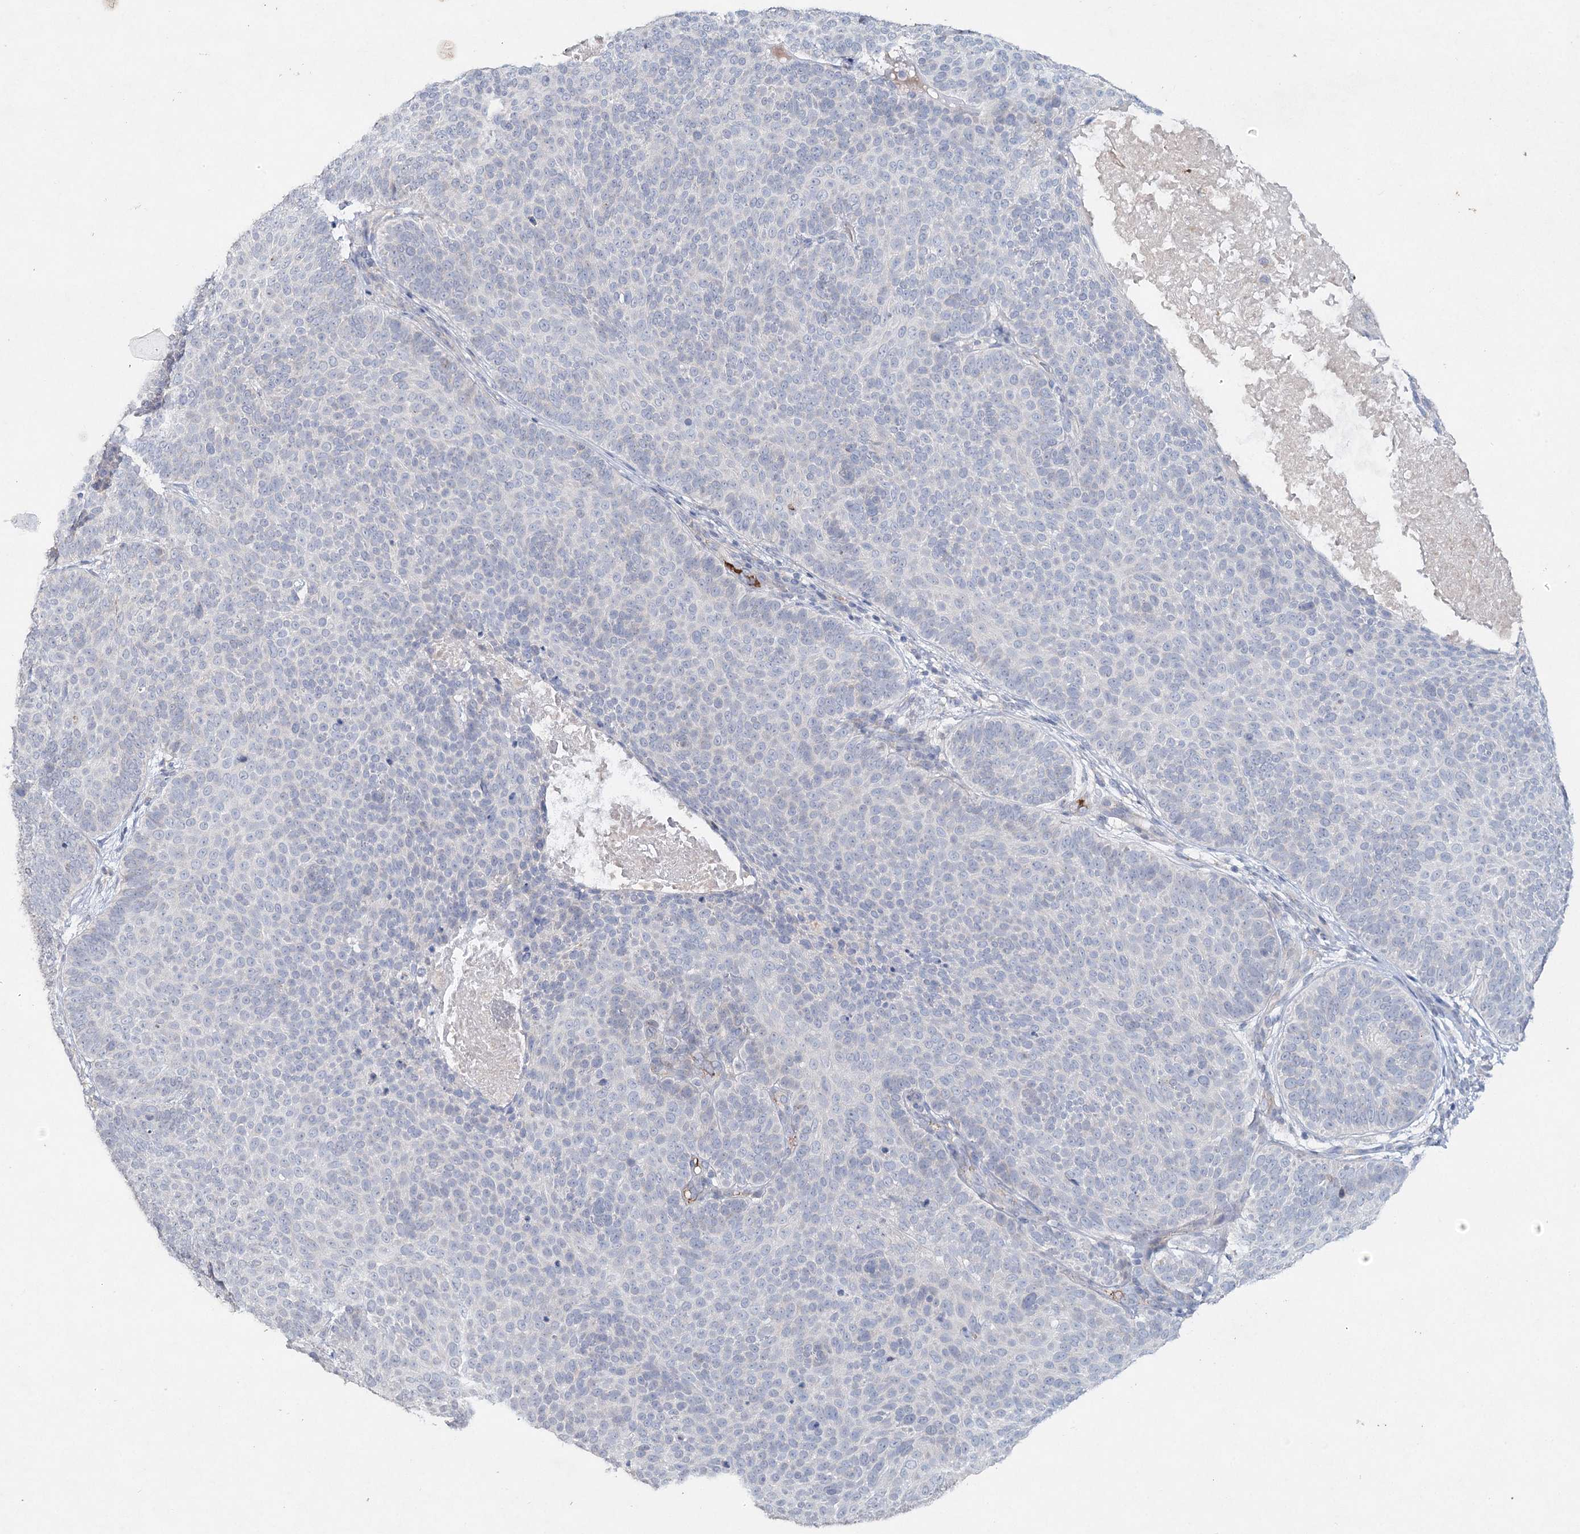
{"staining": {"intensity": "negative", "quantity": "none", "location": "none"}, "tissue": "skin cancer", "cell_type": "Tumor cells", "image_type": "cancer", "snomed": [{"axis": "morphology", "description": "Basal cell carcinoma"}, {"axis": "topography", "description": "Skin"}], "caption": "There is no significant expression in tumor cells of skin basal cell carcinoma.", "gene": "RFX6", "patient": {"sex": "male", "age": 85}}